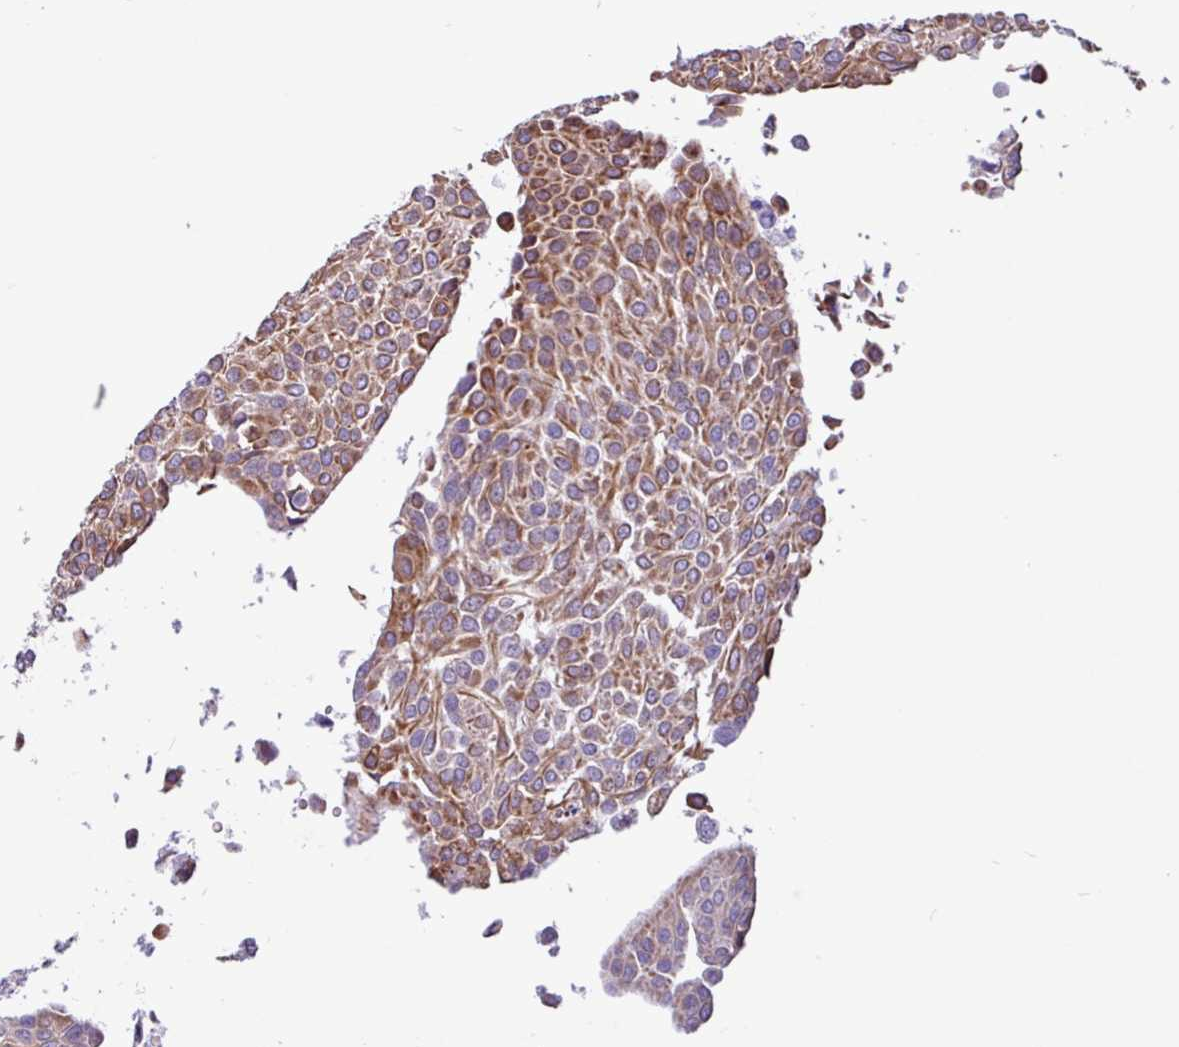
{"staining": {"intensity": "moderate", "quantity": ">75%", "location": "cytoplasmic/membranous"}, "tissue": "urothelial cancer", "cell_type": "Tumor cells", "image_type": "cancer", "snomed": [{"axis": "morphology", "description": "Urothelial carcinoma, NOS"}, {"axis": "topography", "description": "Urinary bladder"}], "caption": "IHC of human urothelial cancer reveals medium levels of moderate cytoplasmic/membranous positivity in about >75% of tumor cells.", "gene": "SLC38A1", "patient": {"sex": "male", "age": 55}}